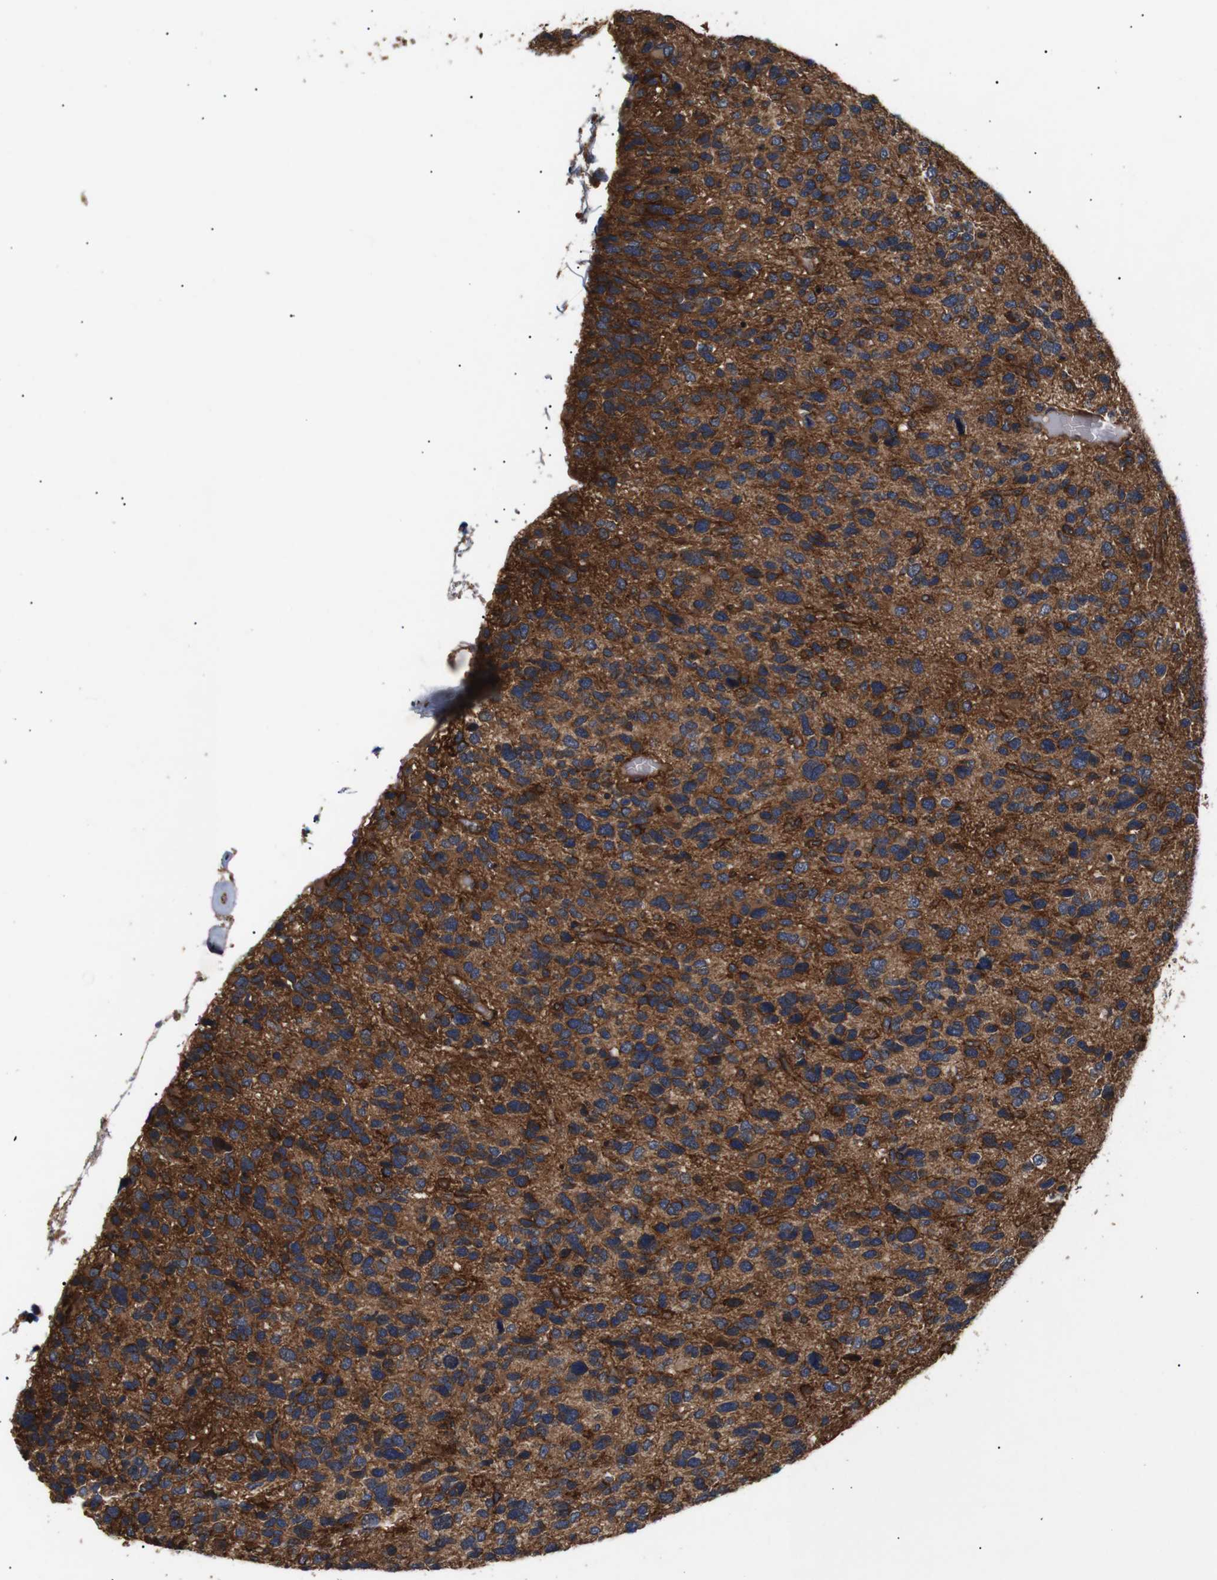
{"staining": {"intensity": "moderate", "quantity": ">75%", "location": "cytoplasmic/membranous"}, "tissue": "glioma", "cell_type": "Tumor cells", "image_type": "cancer", "snomed": [{"axis": "morphology", "description": "Glioma, malignant, High grade"}, {"axis": "topography", "description": "Brain"}], "caption": "Moderate cytoplasmic/membranous positivity for a protein is seen in about >75% of tumor cells of glioma using immunohistochemistry.", "gene": "DDR1", "patient": {"sex": "female", "age": 58}}